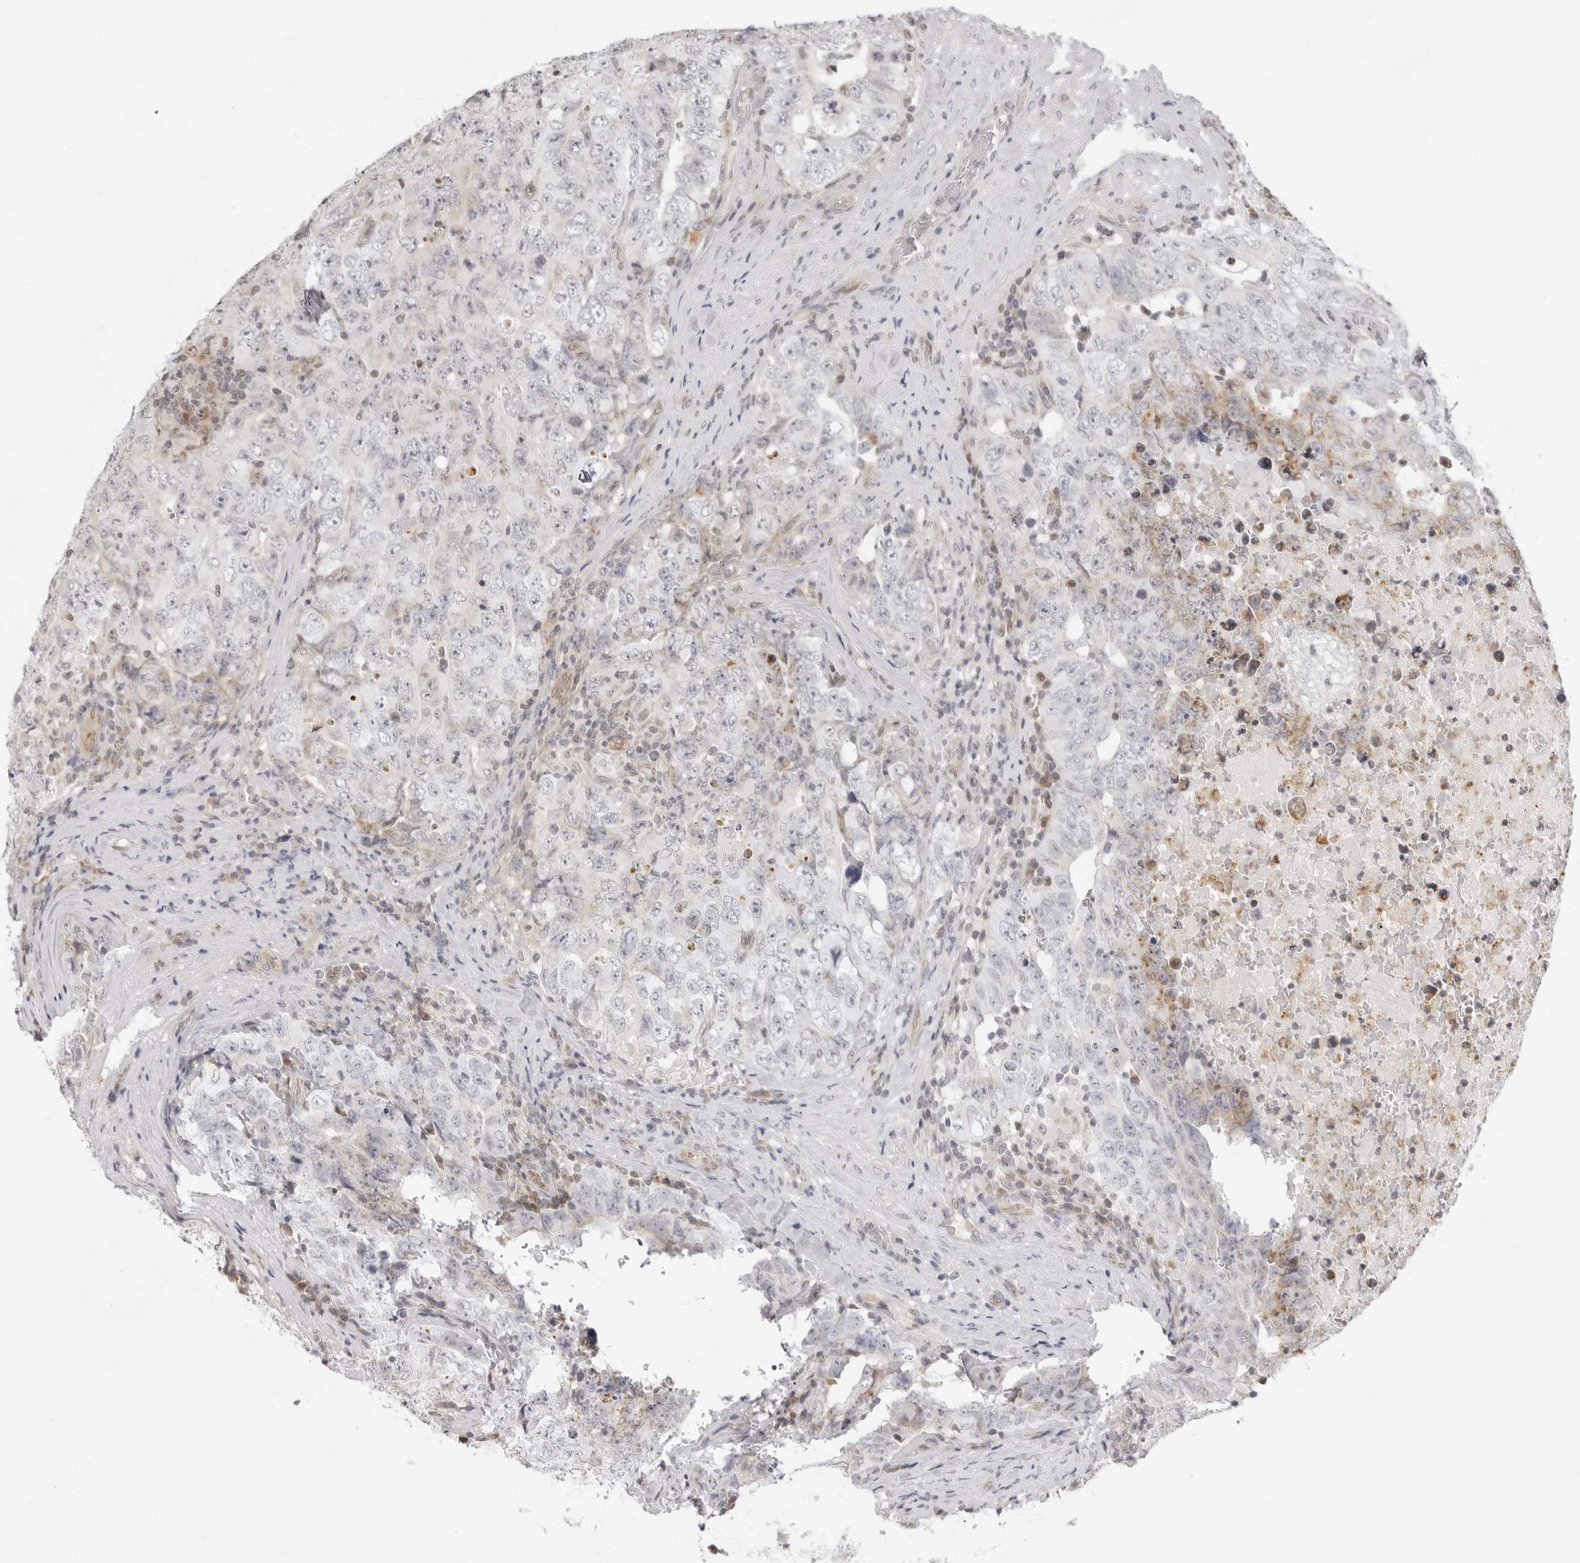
{"staining": {"intensity": "negative", "quantity": "none", "location": "none"}, "tissue": "testis cancer", "cell_type": "Tumor cells", "image_type": "cancer", "snomed": [{"axis": "morphology", "description": "Carcinoma, Embryonal, NOS"}, {"axis": "topography", "description": "Testis"}], "caption": "Human testis embryonal carcinoma stained for a protein using IHC reveals no expression in tumor cells.", "gene": "FDPS", "patient": {"sex": "male", "age": 26}}